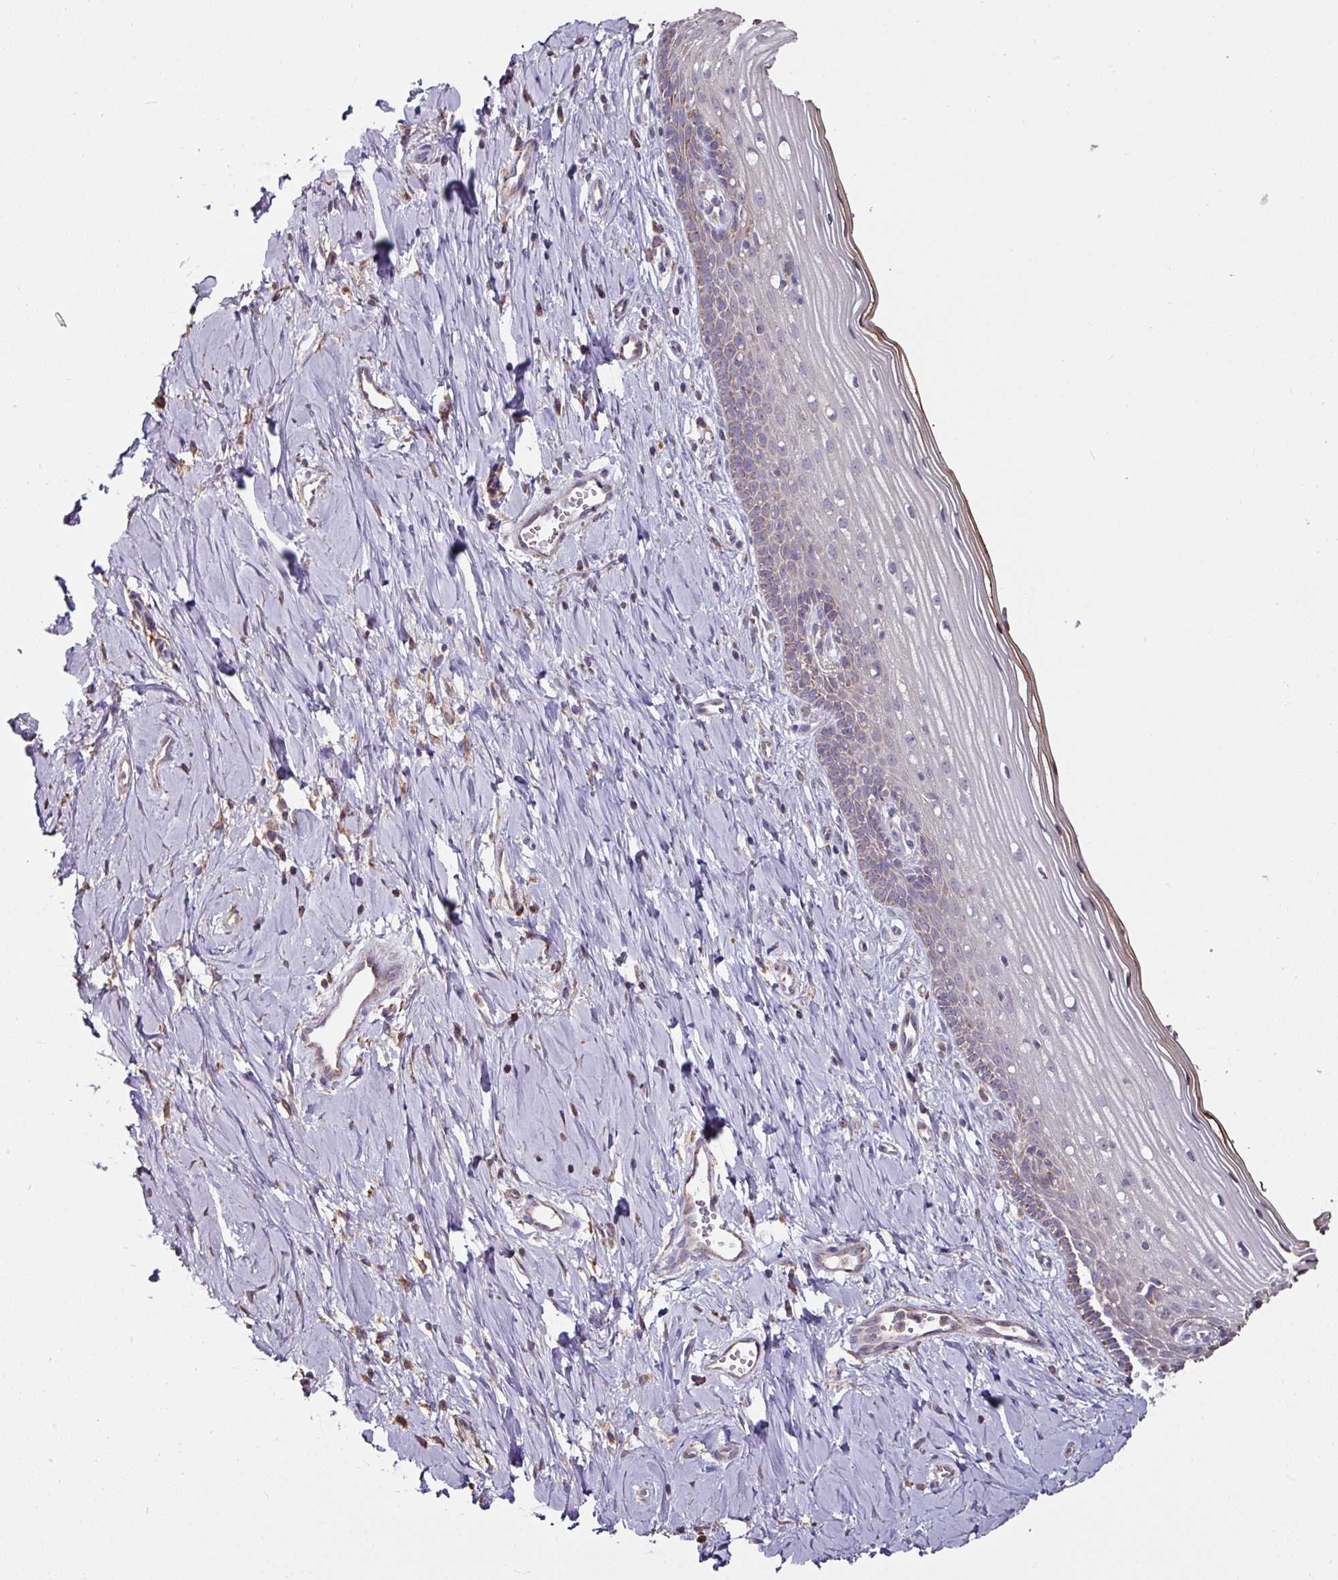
{"staining": {"intensity": "moderate", "quantity": "<25%", "location": "cytoplasmic/membranous"}, "tissue": "cervix", "cell_type": "Glandular cells", "image_type": "normal", "snomed": [{"axis": "morphology", "description": "Normal tissue, NOS"}, {"axis": "topography", "description": "Cervix"}], "caption": "Glandular cells demonstrate low levels of moderate cytoplasmic/membranous expression in approximately <25% of cells in benign human cervix.", "gene": "OR2D3", "patient": {"sex": "female", "age": 44}}